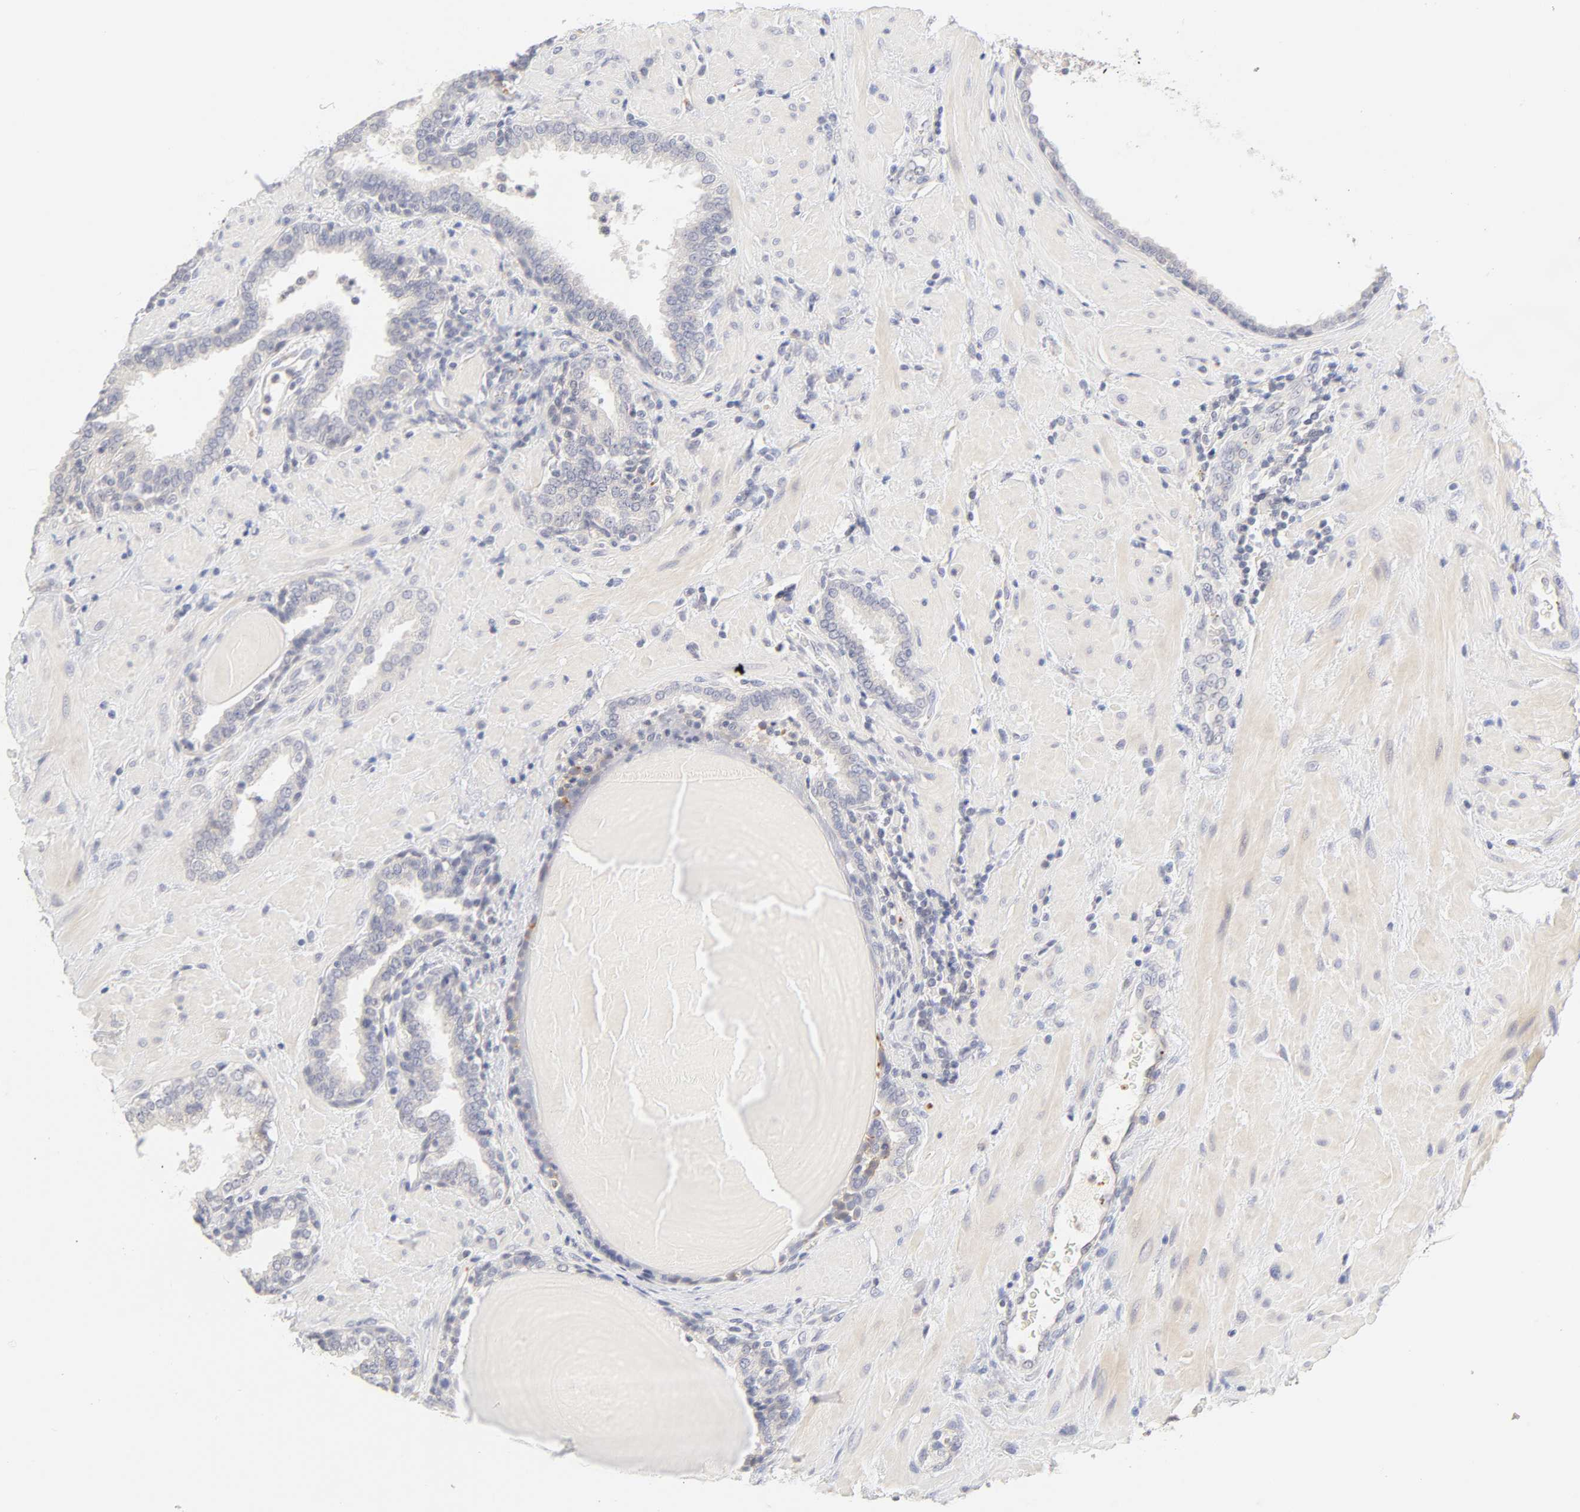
{"staining": {"intensity": "negative", "quantity": "none", "location": "none"}, "tissue": "prostate", "cell_type": "Glandular cells", "image_type": "normal", "snomed": [{"axis": "morphology", "description": "Normal tissue, NOS"}, {"axis": "topography", "description": "Prostate"}], "caption": "A high-resolution image shows IHC staining of benign prostate, which shows no significant positivity in glandular cells.", "gene": "CYP4B1", "patient": {"sex": "male", "age": 51}}